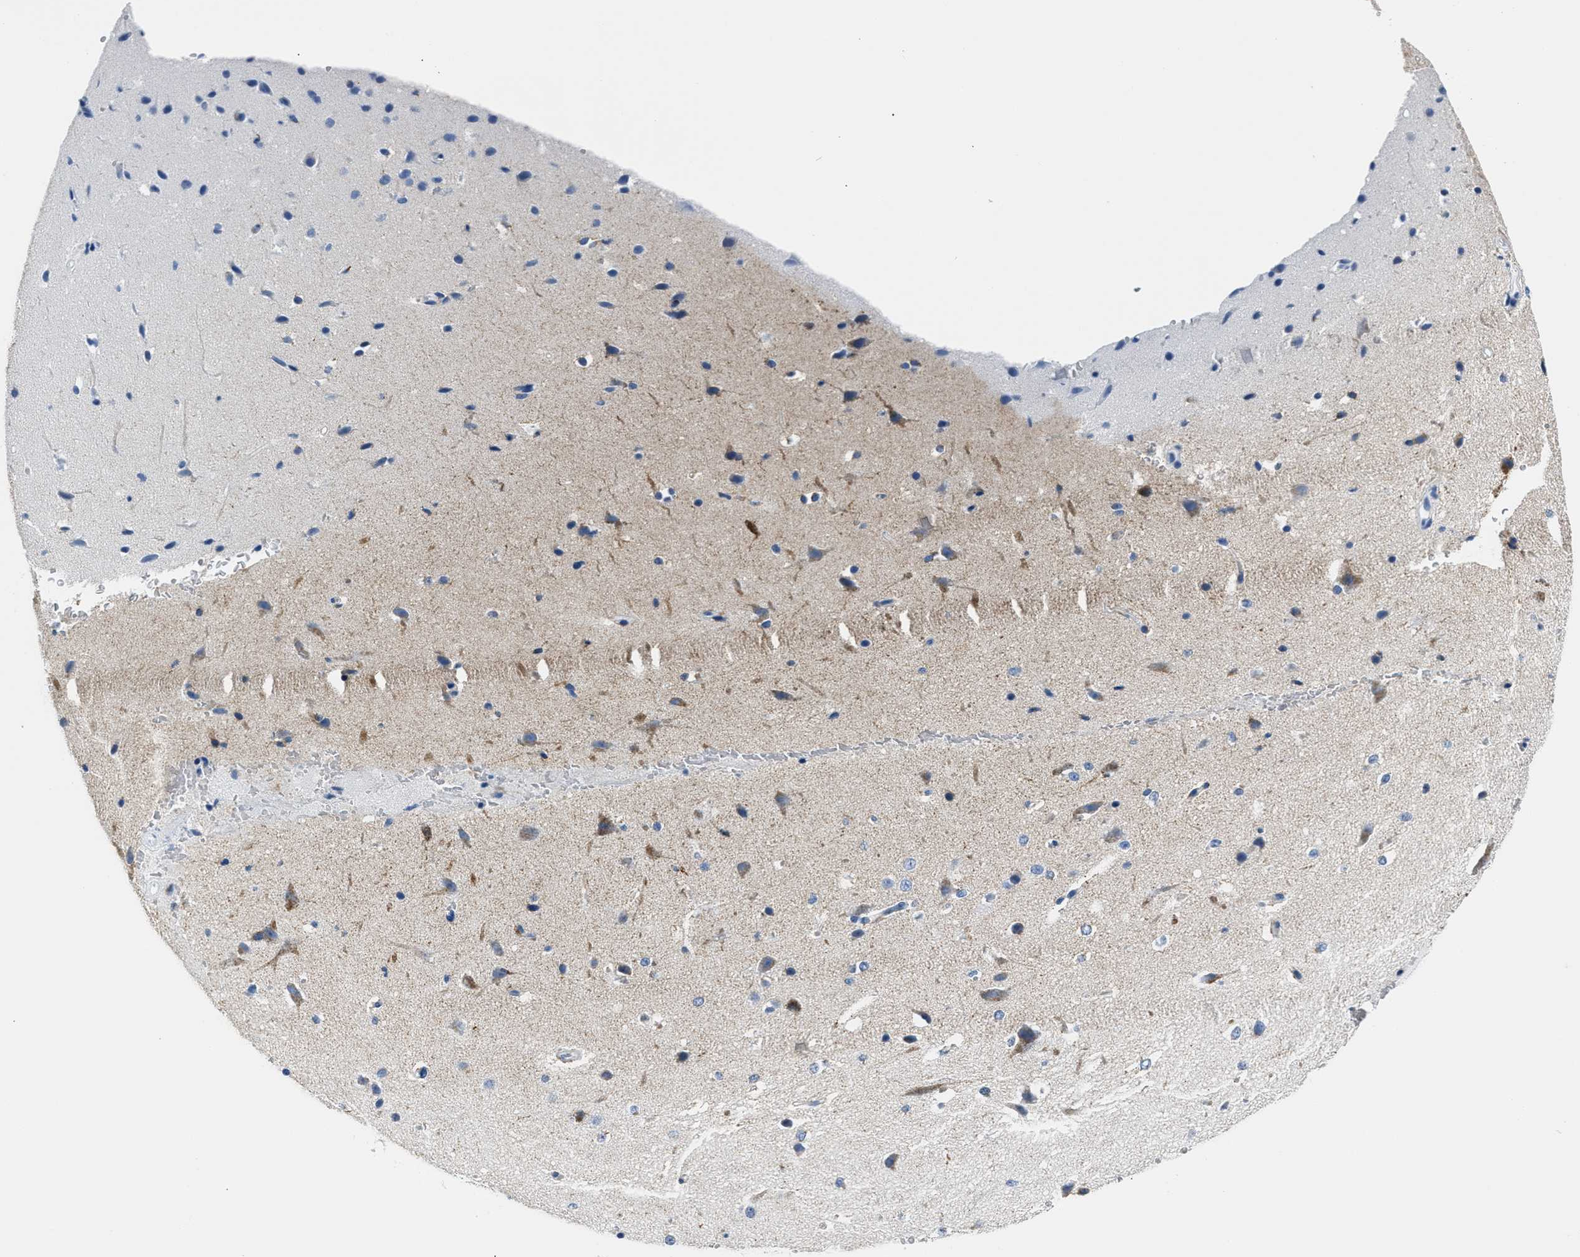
{"staining": {"intensity": "negative", "quantity": "none", "location": "none"}, "tissue": "cerebral cortex", "cell_type": "Endothelial cells", "image_type": "normal", "snomed": [{"axis": "morphology", "description": "Normal tissue, NOS"}, {"axis": "morphology", "description": "Developmental malformation"}, {"axis": "topography", "description": "Cerebral cortex"}], "caption": "This is a image of IHC staining of normal cerebral cortex, which shows no expression in endothelial cells.", "gene": "AMACR", "patient": {"sex": "female", "age": 30}}